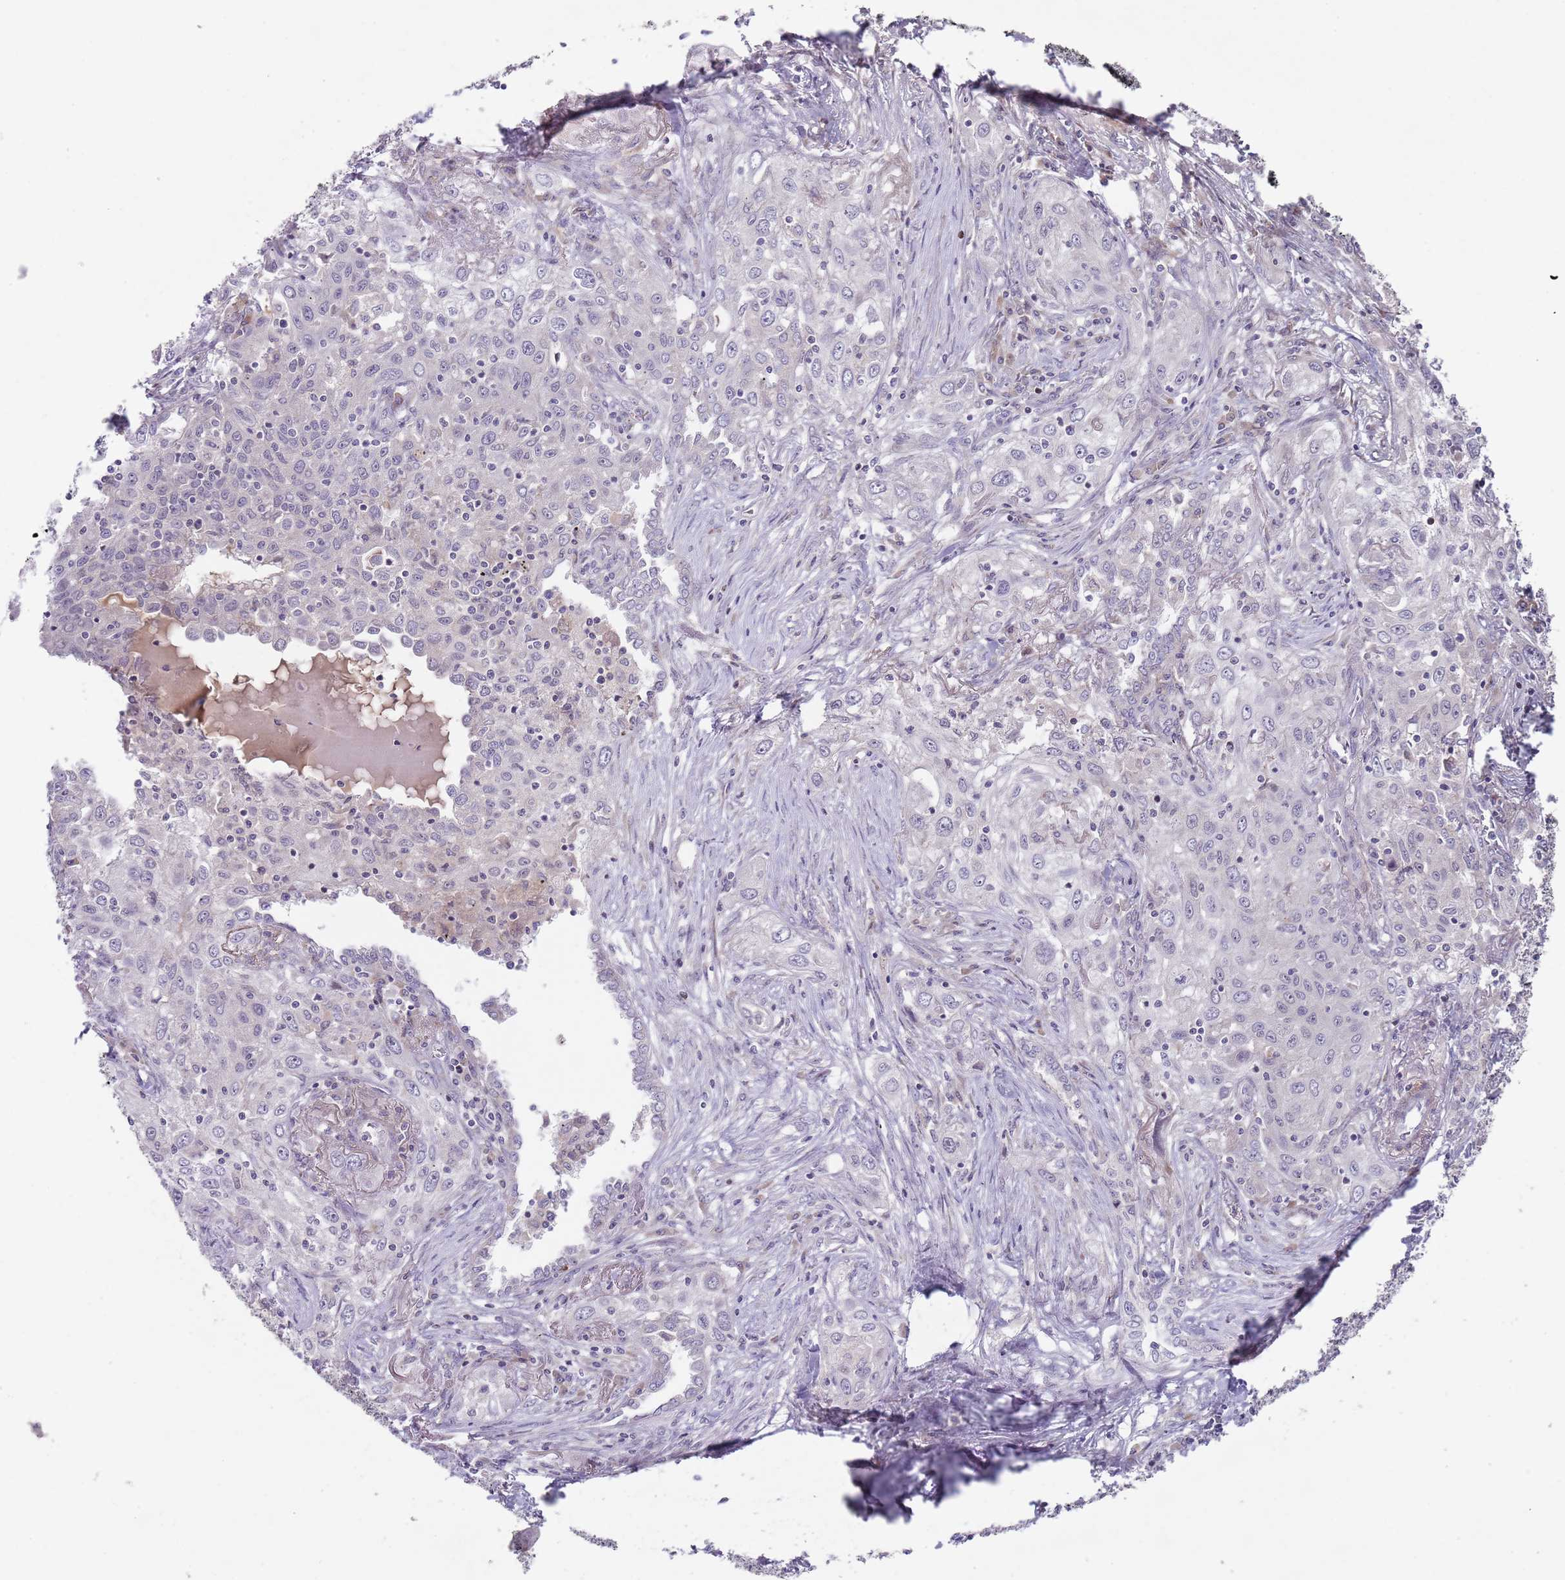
{"staining": {"intensity": "negative", "quantity": "none", "location": "none"}, "tissue": "lung cancer", "cell_type": "Tumor cells", "image_type": "cancer", "snomed": [{"axis": "morphology", "description": "Squamous cell carcinoma, NOS"}, {"axis": "topography", "description": "Lung"}], "caption": "This micrograph is of lung squamous cell carcinoma stained with immunohistochemistry (IHC) to label a protein in brown with the nuclei are counter-stained blue. There is no staining in tumor cells. (Stains: DAB IHC with hematoxylin counter stain, Microscopy: brightfield microscopy at high magnification).", "gene": "PRAC1", "patient": {"sex": "female", "age": 69}}